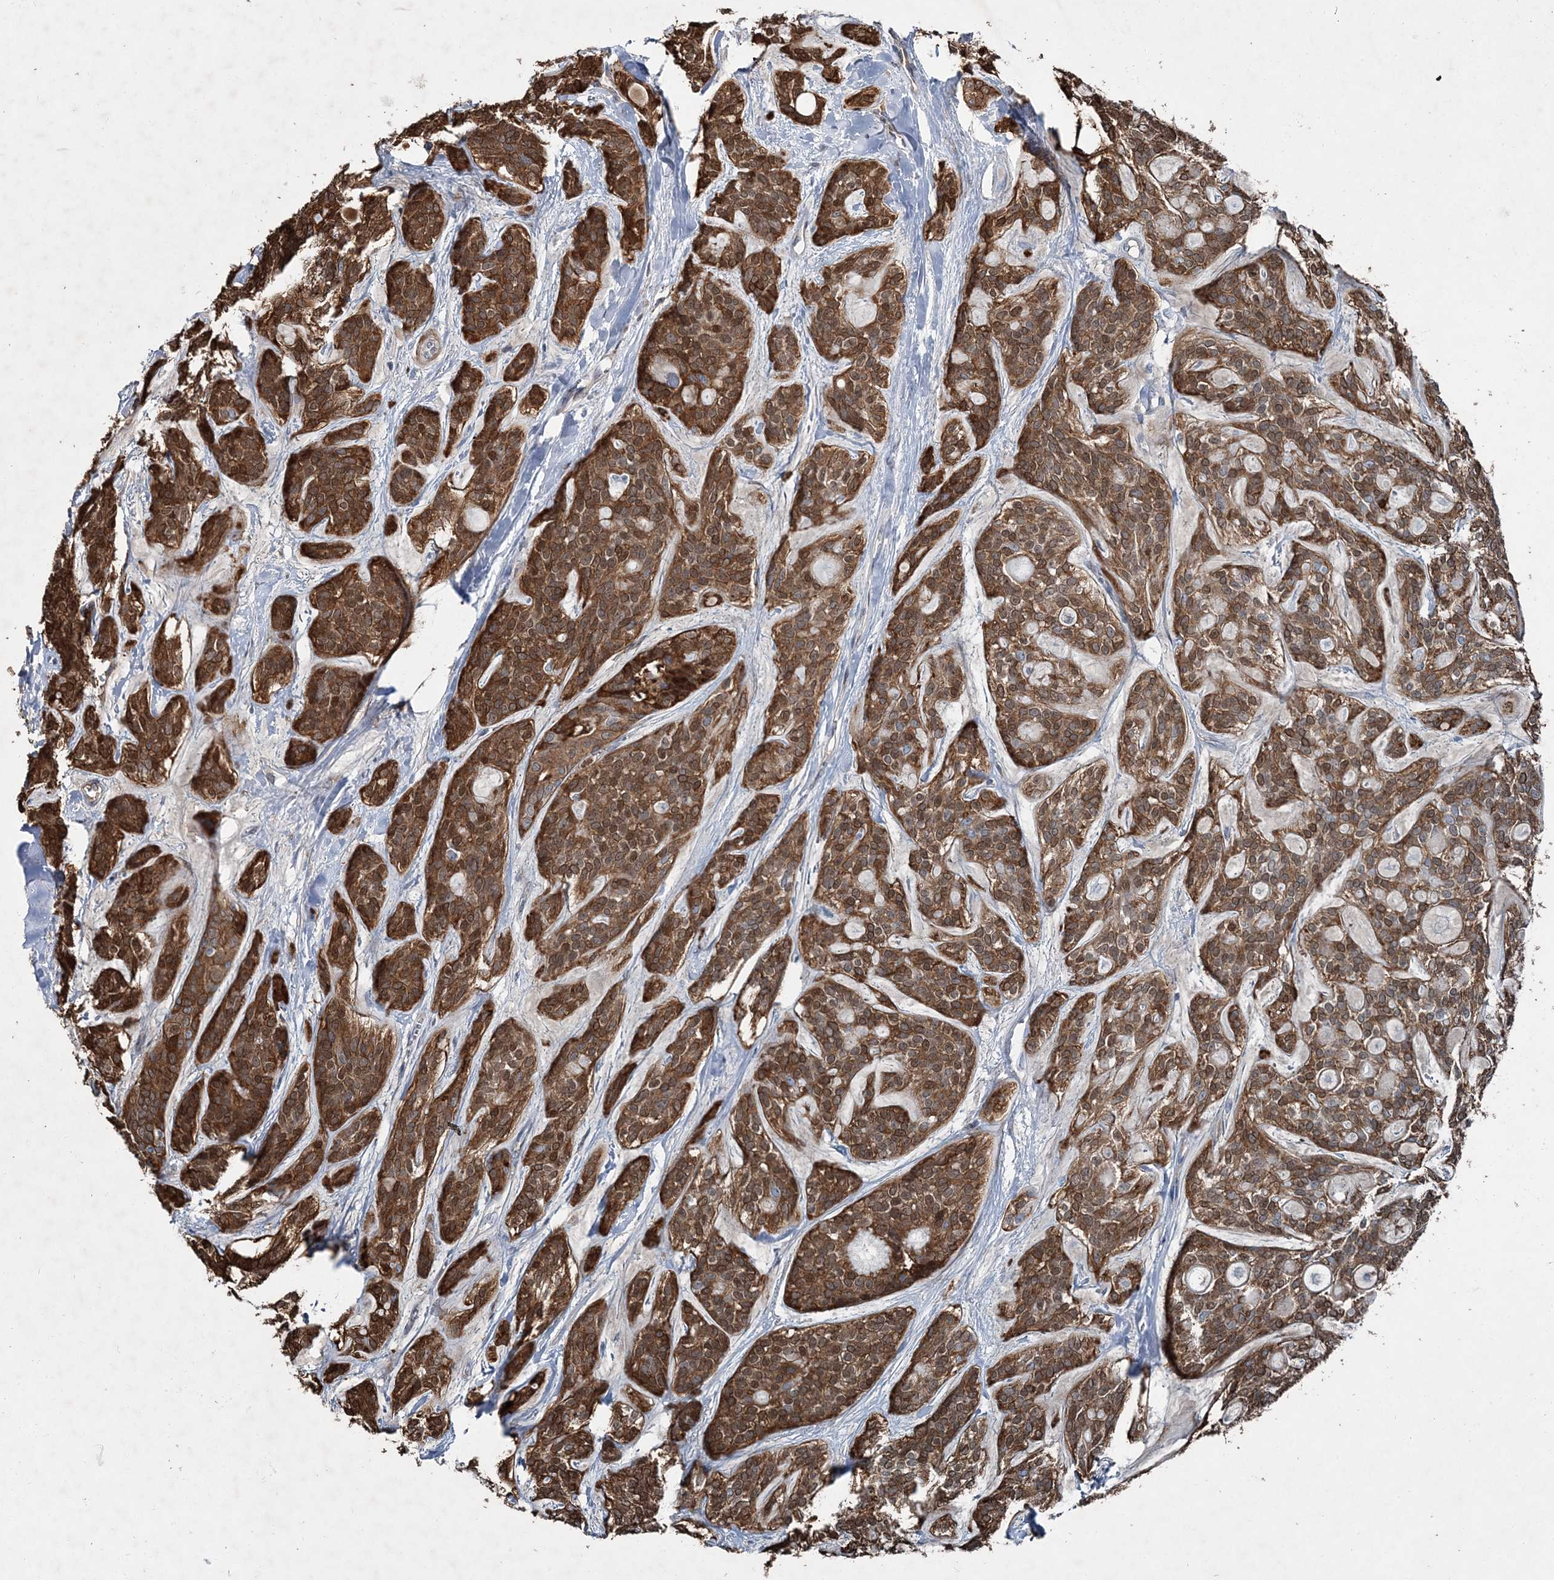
{"staining": {"intensity": "strong", "quantity": ">75%", "location": "cytoplasmic/membranous"}, "tissue": "head and neck cancer", "cell_type": "Tumor cells", "image_type": "cancer", "snomed": [{"axis": "morphology", "description": "Adenocarcinoma, NOS"}, {"axis": "topography", "description": "Head-Neck"}], "caption": "Protein expression analysis of head and neck cancer (adenocarcinoma) reveals strong cytoplasmic/membranous positivity in approximately >75% of tumor cells. (DAB (3,3'-diaminobenzidine) IHC, brown staining for protein, blue staining for nuclei).", "gene": "SPOPL", "patient": {"sex": "male", "age": 66}}